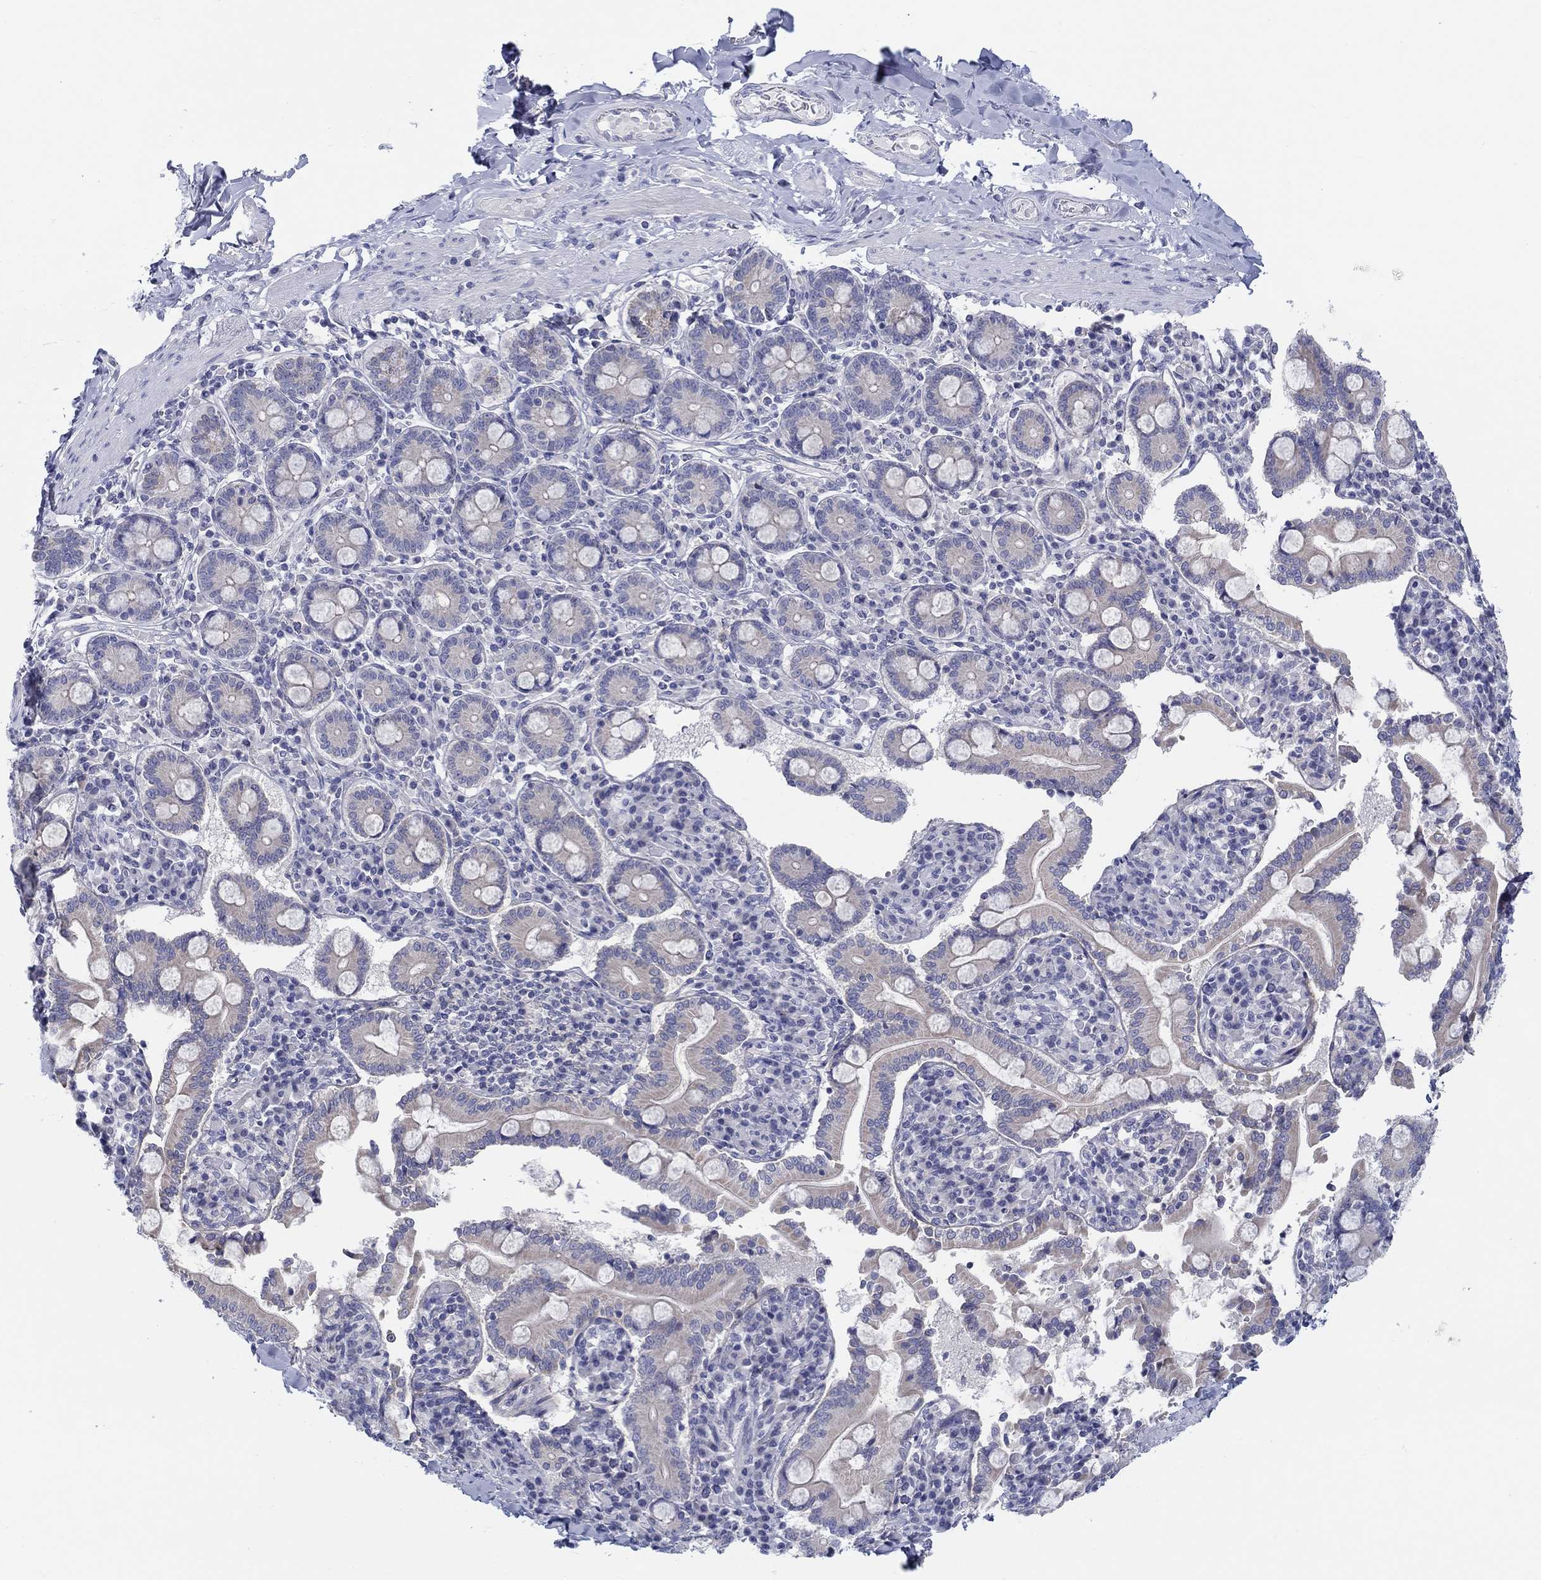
{"staining": {"intensity": "negative", "quantity": "none", "location": "none"}, "tissue": "adipose tissue", "cell_type": "Adipocytes", "image_type": "normal", "snomed": [{"axis": "morphology", "description": "Normal tissue, NOS"}, {"axis": "topography", "description": "Smooth muscle"}, {"axis": "topography", "description": "Duodenum"}, {"axis": "topography", "description": "Peripheral nerve tissue"}], "caption": "This histopathology image is of benign adipose tissue stained with IHC to label a protein in brown with the nuclei are counter-stained blue. There is no positivity in adipocytes. (DAB (3,3'-diaminobenzidine) immunohistochemistry (IHC) visualized using brightfield microscopy, high magnification).", "gene": "HAPLN4", "patient": {"sex": "female", "age": 61}}